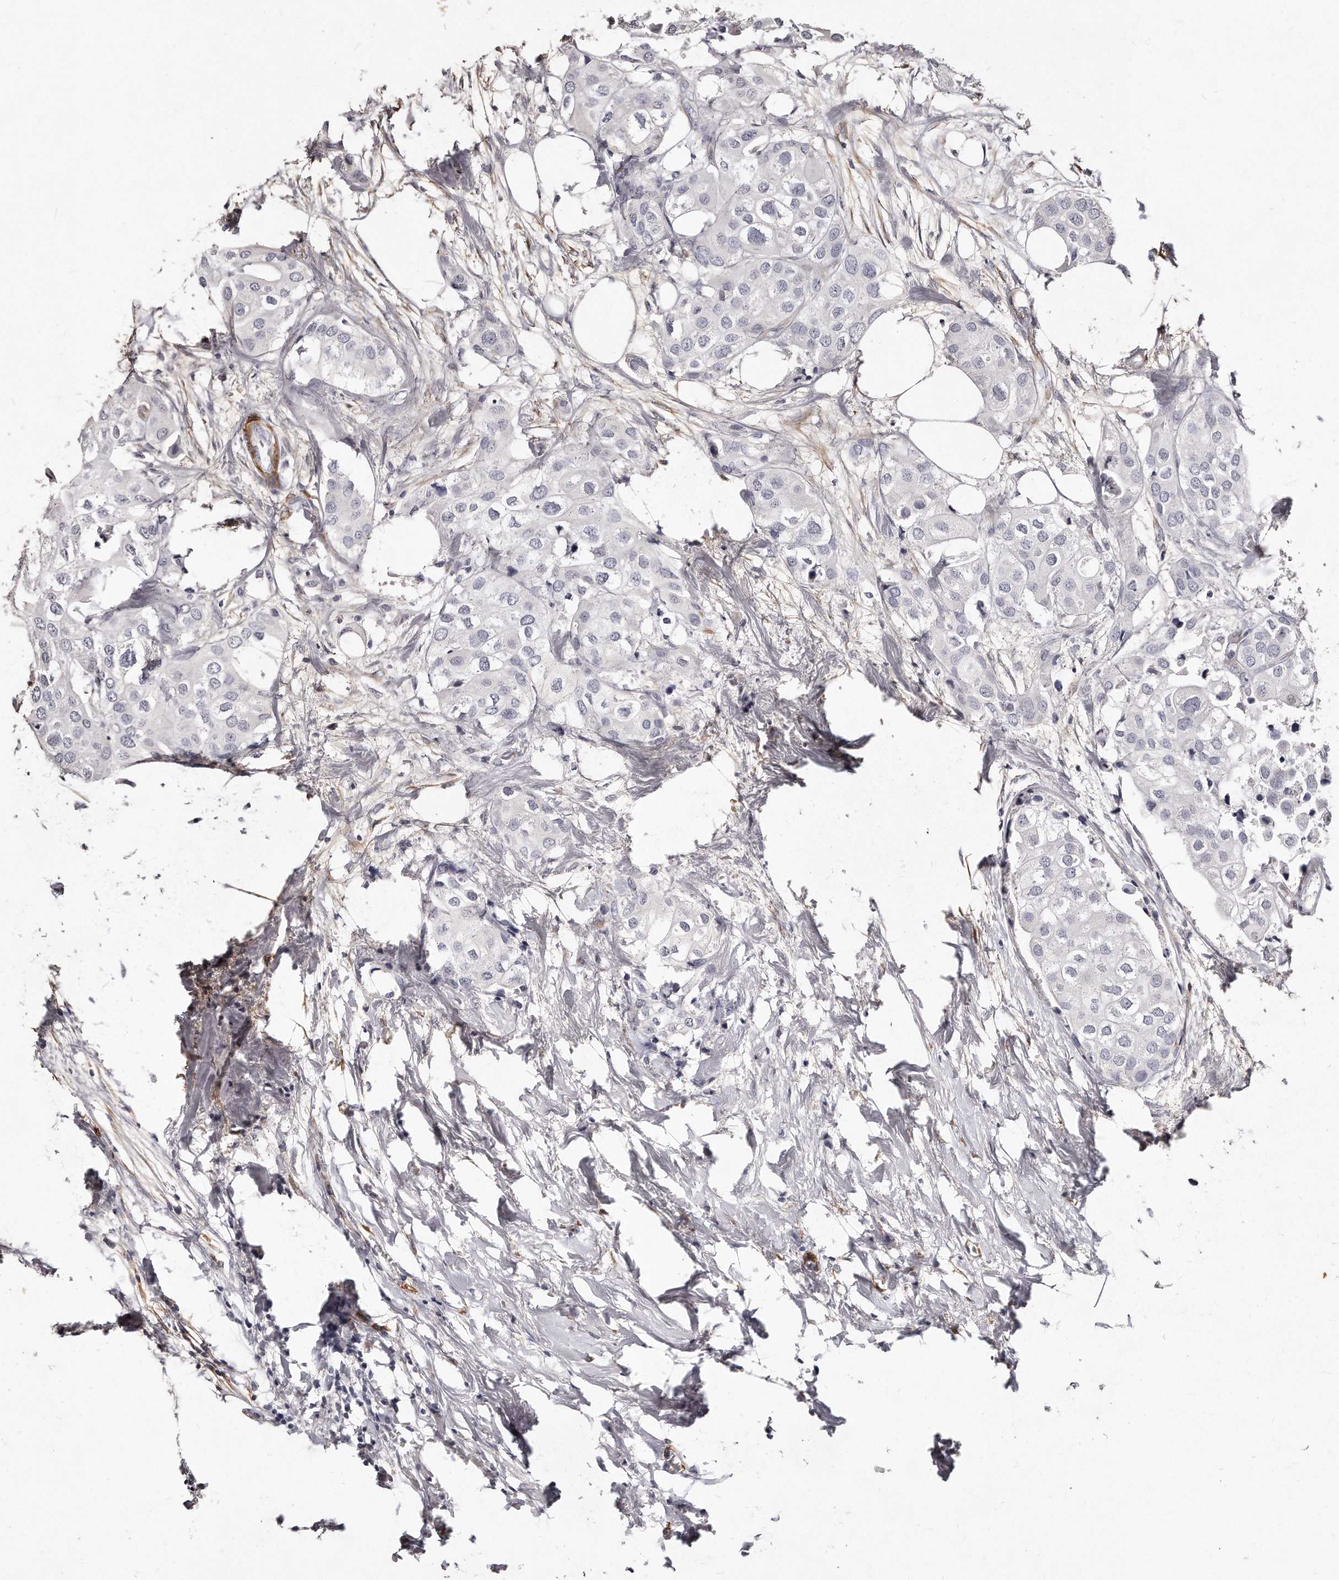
{"staining": {"intensity": "negative", "quantity": "none", "location": "none"}, "tissue": "urothelial cancer", "cell_type": "Tumor cells", "image_type": "cancer", "snomed": [{"axis": "morphology", "description": "Urothelial carcinoma, High grade"}, {"axis": "topography", "description": "Urinary bladder"}], "caption": "This image is of high-grade urothelial carcinoma stained with immunohistochemistry (IHC) to label a protein in brown with the nuclei are counter-stained blue. There is no positivity in tumor cells.", "gene": "LMOD1", "patient": {"sex": "male", "age": 64}}